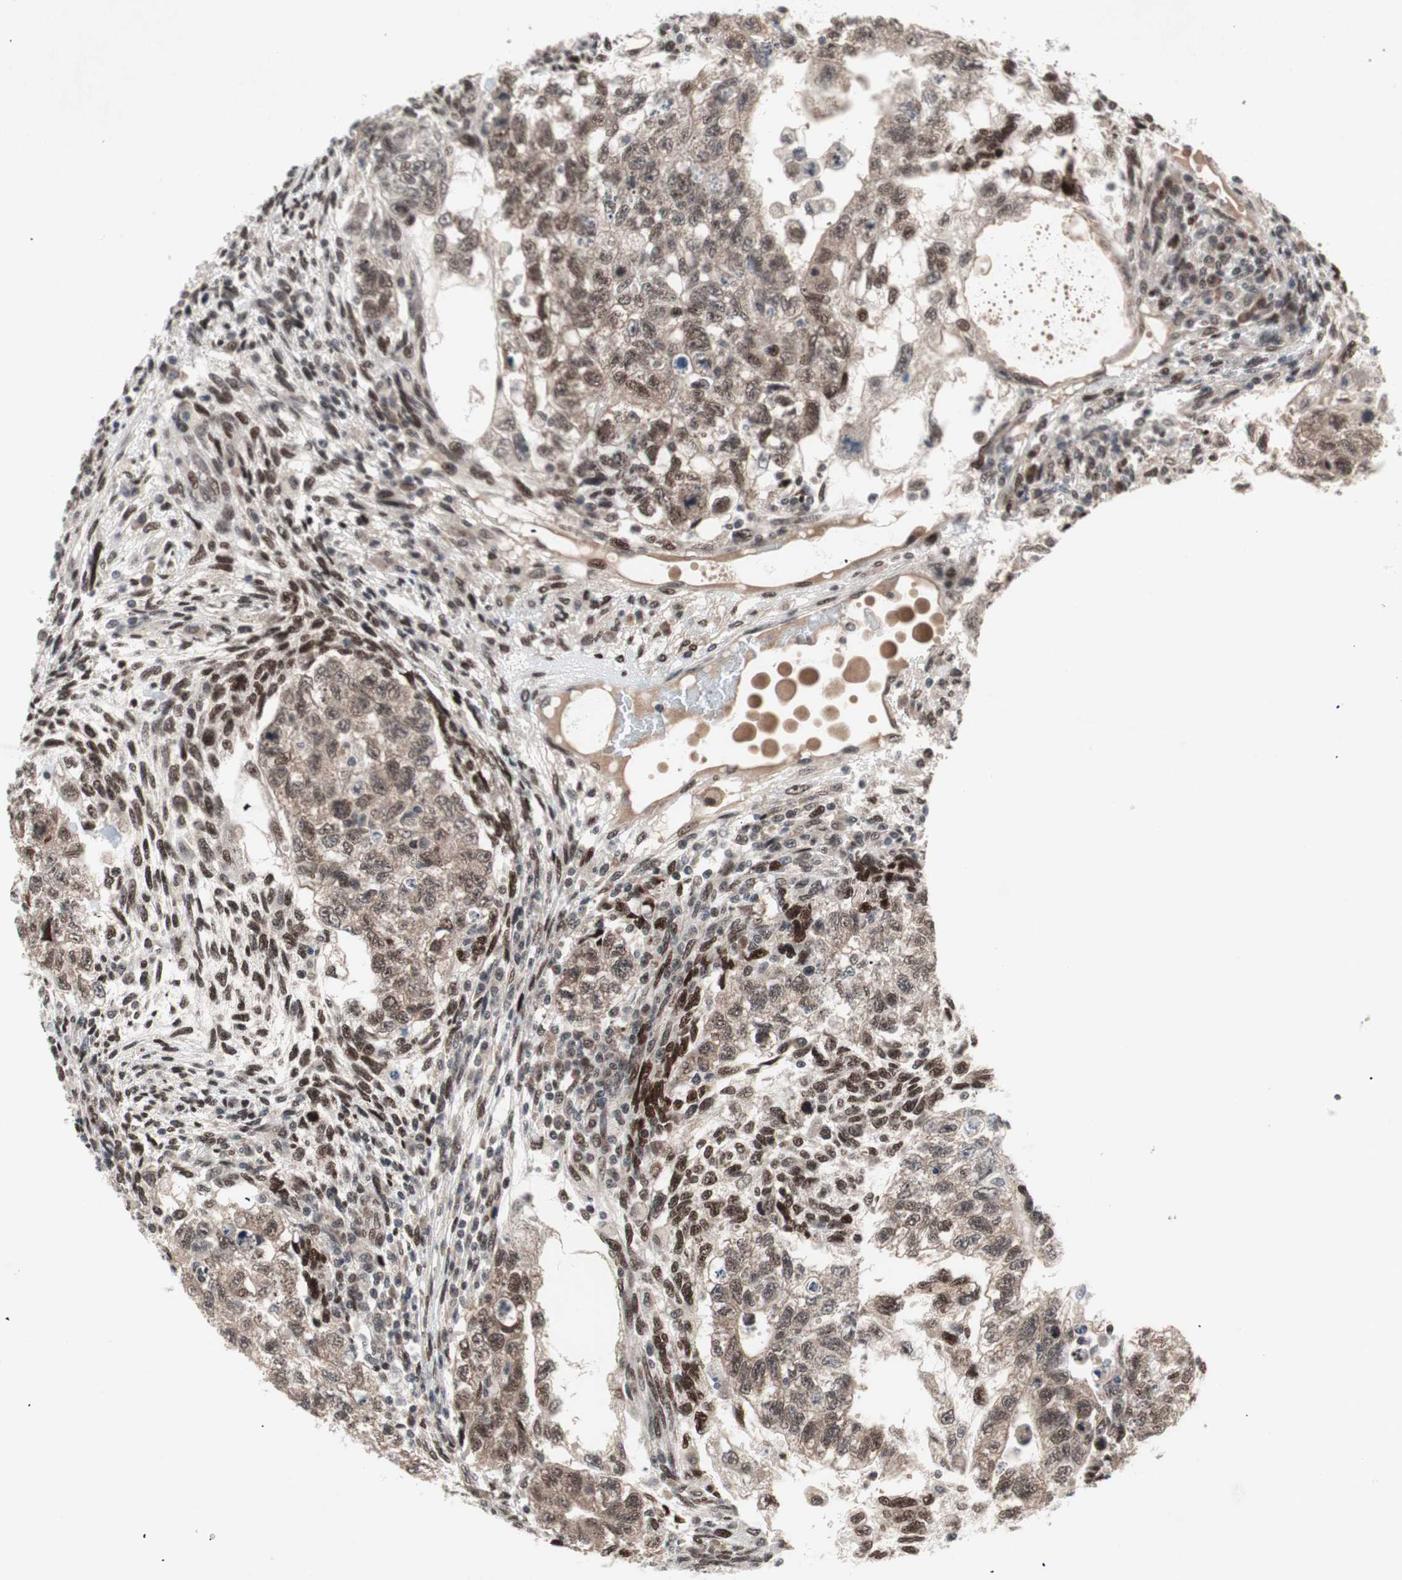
{"staining": {"intensity": "moderate", "quantity": ">75%", "location": "cytoplasmic/membranous,nuclear"}, "tissue": "testis cancer", "cell_type": "Tumor cells", "image_type": "cancer", "snomed": [{"axis": "morphology", "description": "Normal tissue, NOS"}, {"axis": "morphology", "description": "Carcinoma, Embryonal, NOS"}, {"axis": "topography", "description": "Testis"}], "caption": "Immunohistochemical staining of testis cancer (embryonal carcinoma) demonstrates moderate cytoplasmic/membranous and nuclear protein positivity in approximately >75% of tumor cells.", "gene": "TCF12", "patient": {"sex": "male", "age": 36}}